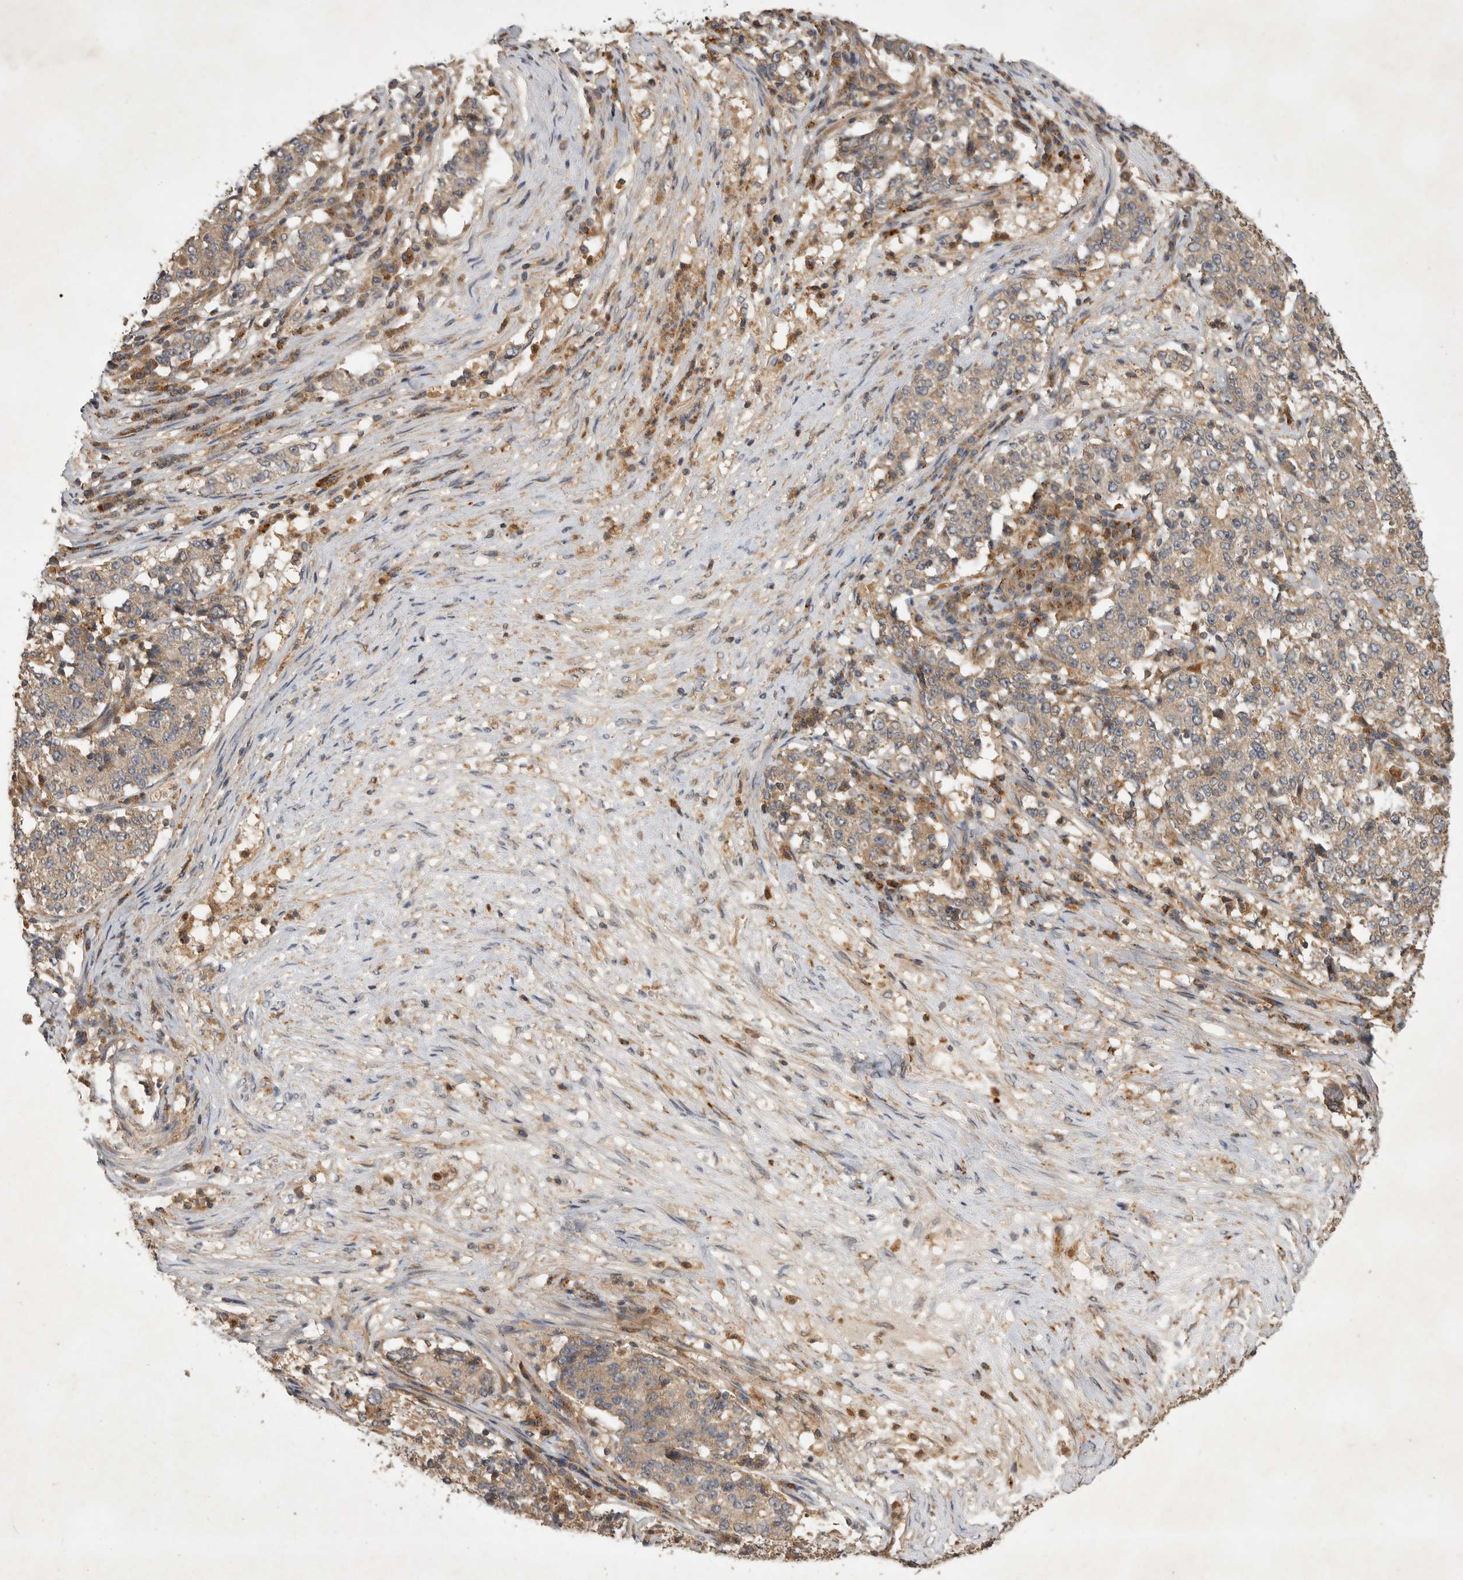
{"staining": {"intensity": "weak", "quantity": ">75%", "location": "cytoplasmic/membranous"}, "tissue": "stomach cancer", "cell_type": "Tumor cells", "image_type": "cancer", "snomed": [{"axis": "morphology", "description": "Adenocarcinoma, NOS"}, {"axis": "topography", "description": "Stomach"}], "caption": "Weak cytoplasmic/membranous positivity is identified in approximately >75% of tumor cells in stomach cancer (adenocarcinoma). The staining was performed using DAB (3,3'-diaminobenzidine) to visualize the protein expression in brown, while the nuclei were stained in blue with hematoxylin (Magnification: 20x).", "gene": "ZNF232", "patient": {"sex": "male", "age": 59}}